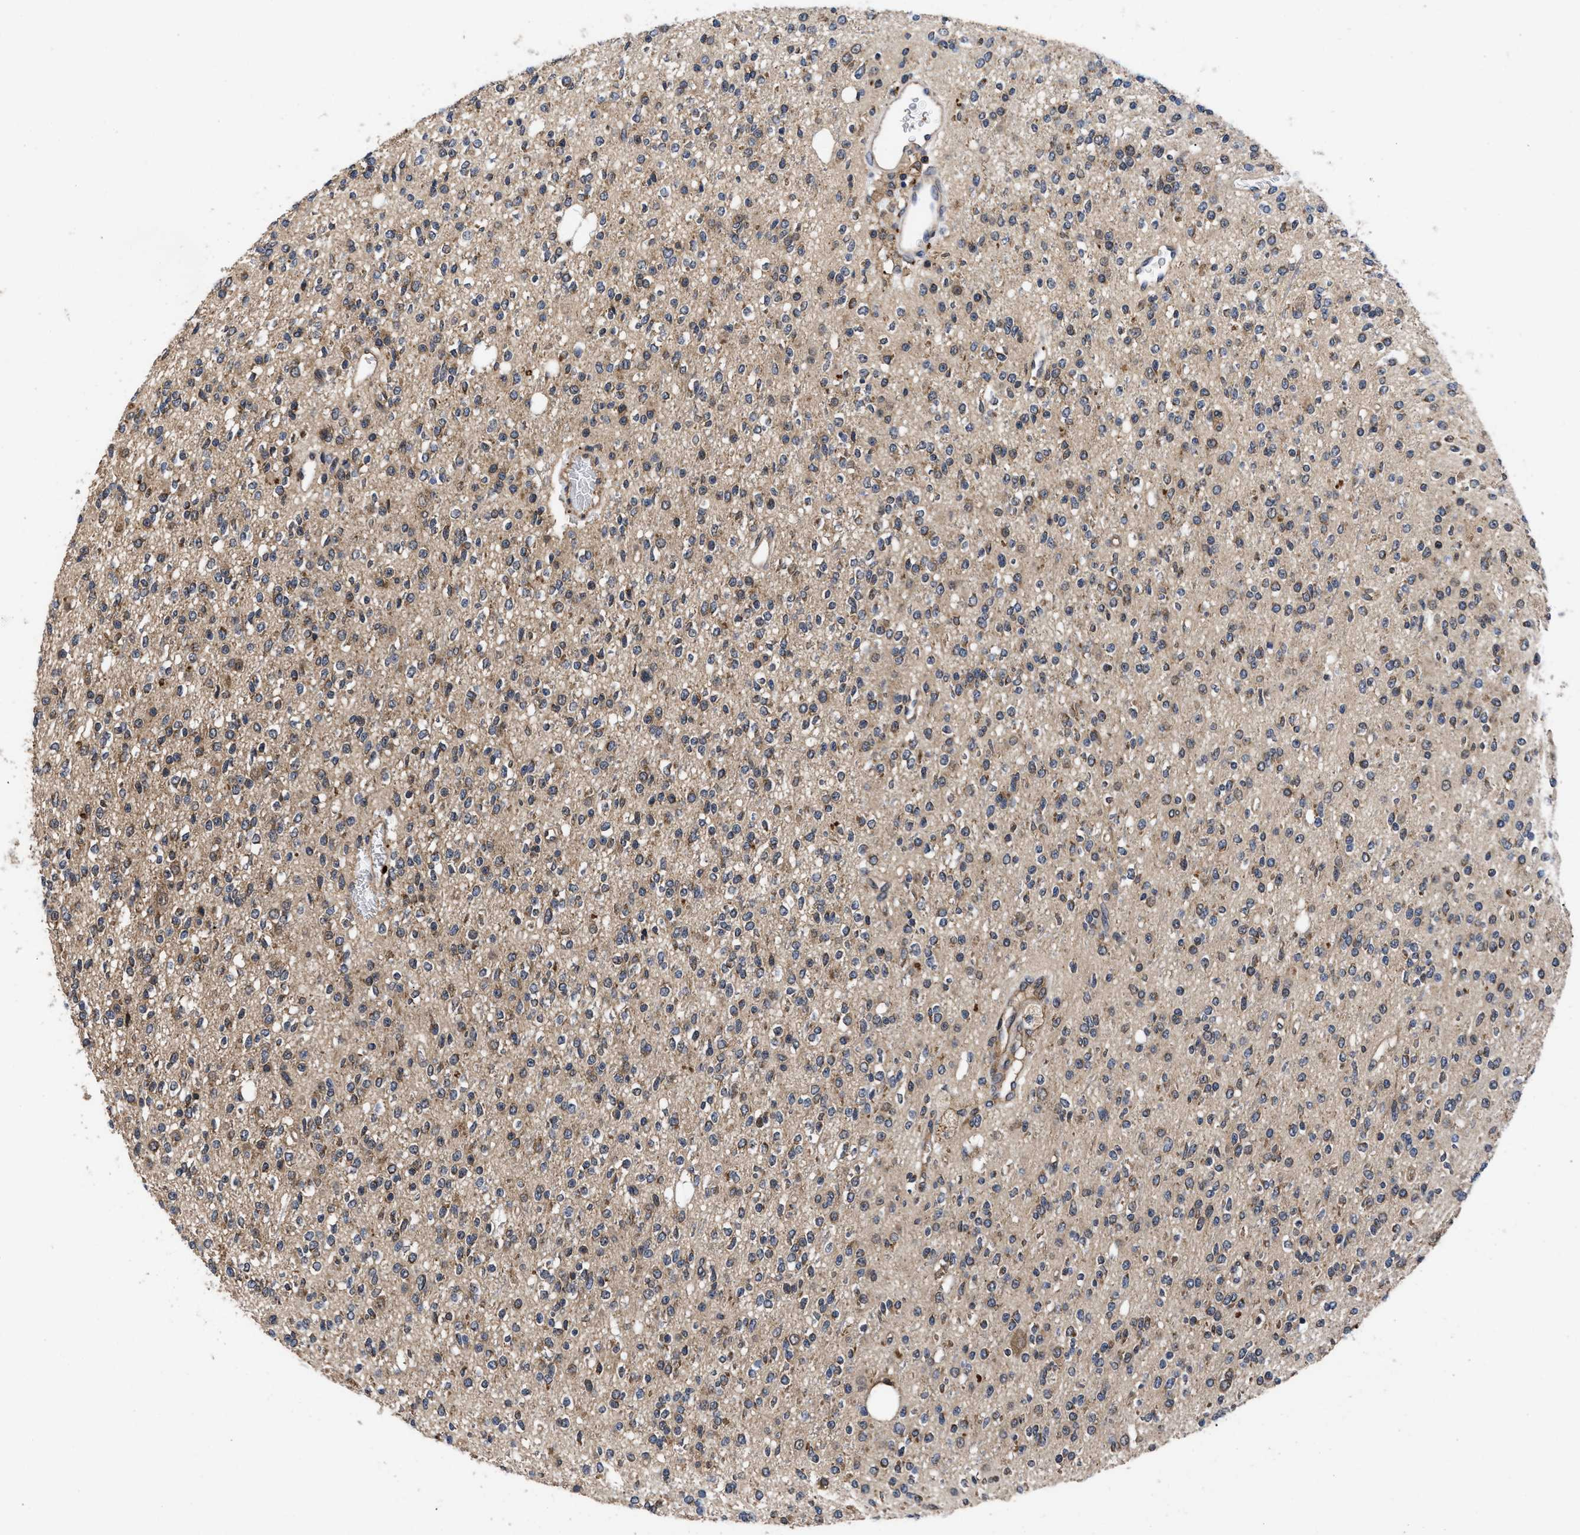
{"staining": {"intensity": "moderate", "quantity": ">75%", "location": "cytoplasmic/membranous"}, "tissue": "glioma", "cell_type": "Tumor cells", "image_type": "cancer", "snomed": [{"axis": "morphology", "description": "Glioma, malignant, High grade"}, {"axis": "topography", "description": "Brain"}], "caption": "About >75% of tumor cells in glioma demonstrate moderate cytoplasmic/membranous protein expression as visualized by brown immunohistochemical staining.", "gene": "LRRC3", "patient": {"sex": "male", "age": 34}}